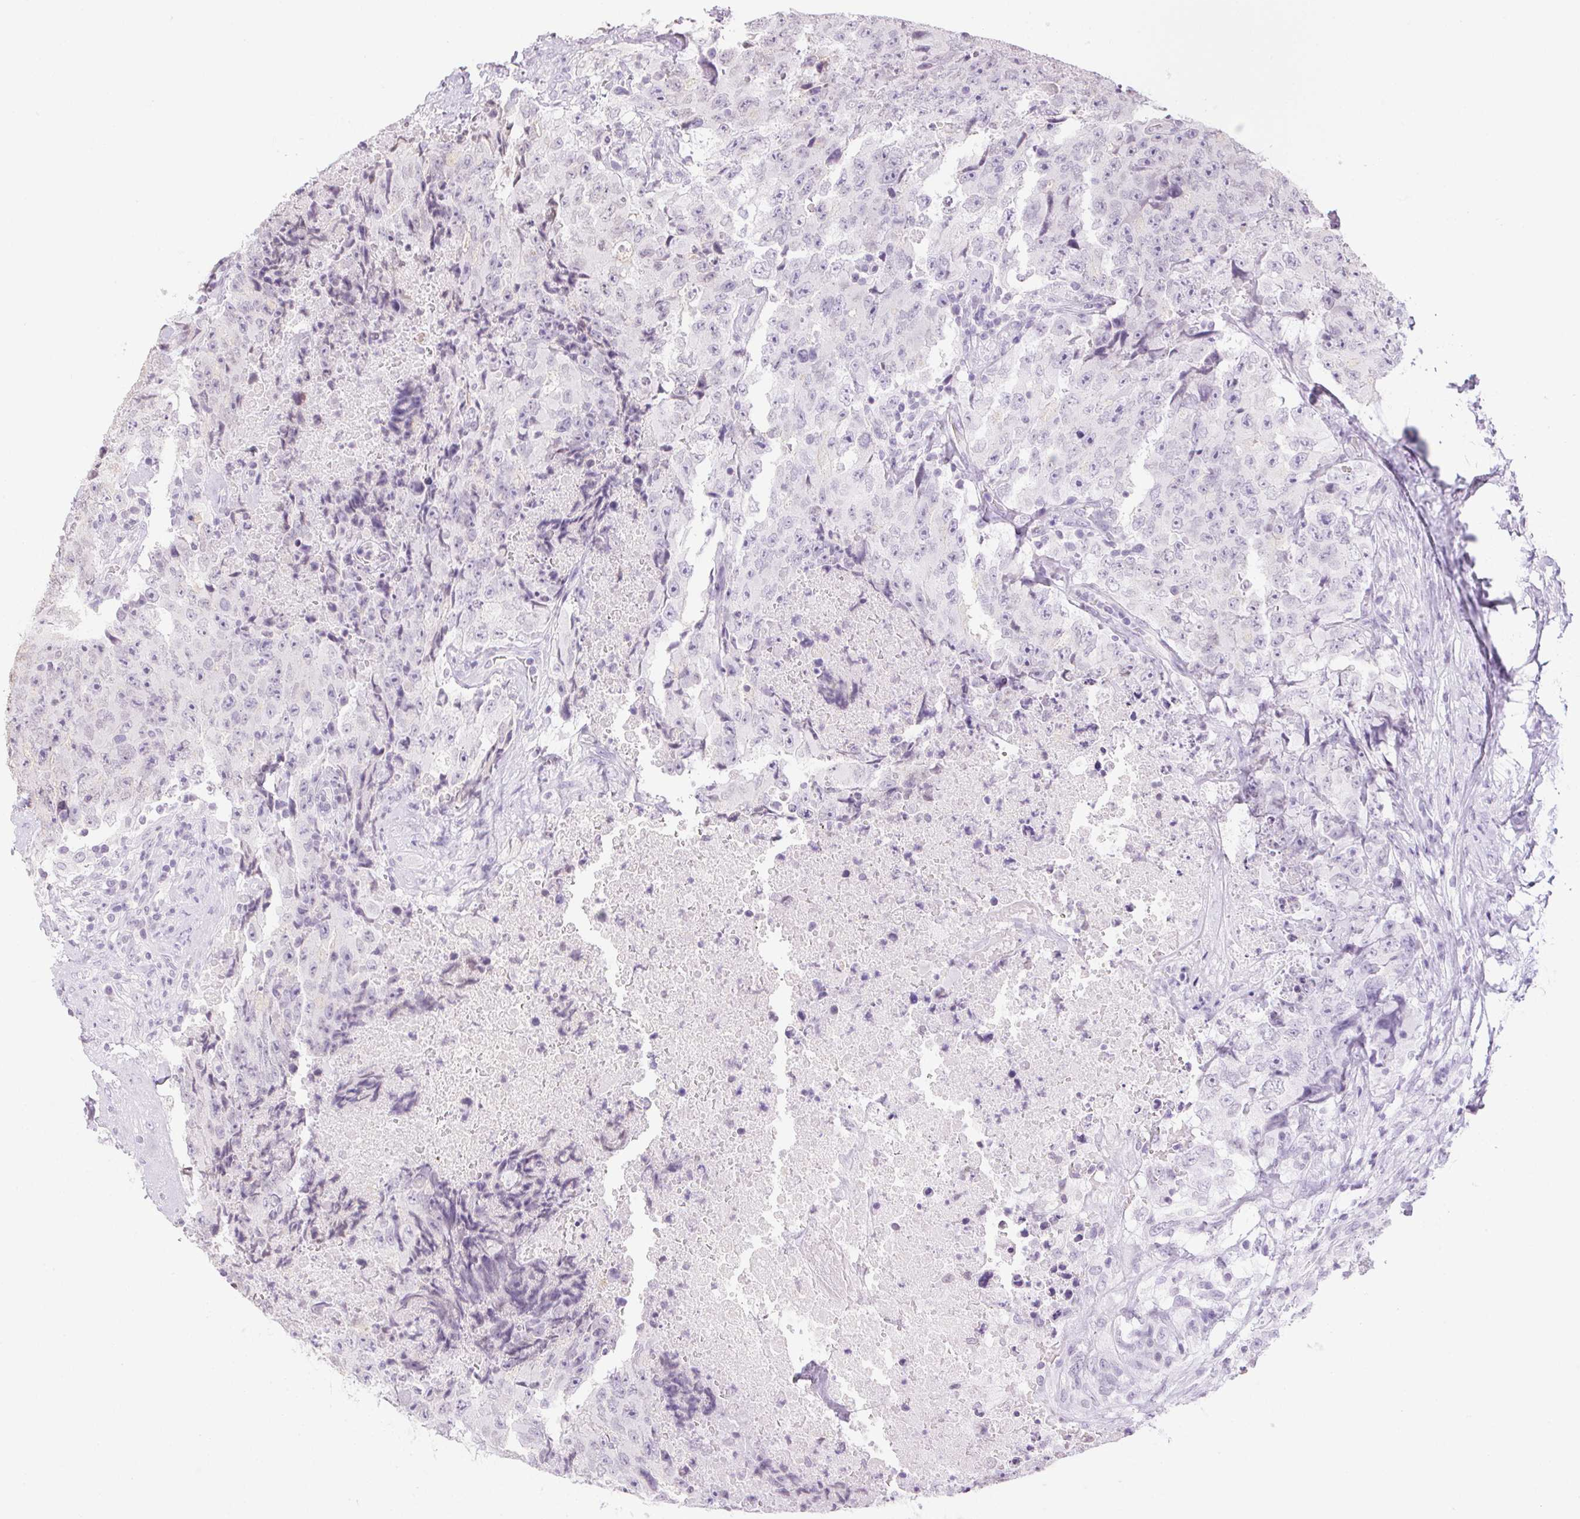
{"staining": {"intensity": "negative", "quantity": "none", "location": "none"}, "tissue": "testis cancer", "cell_type": "Tumor cells", "image_type": "cancer", "snomed": [{"axis": "morphology", "description": "Carcinoma, Embryonal, NOS"}, {"axis": "topography", "description": "Testis"}], "caption": "IHC photomicrograph of human testis cancer stained for a protein (brown), which demonstrates no positivity in tumor cells. (Brightfield microscopy of DAB (3,3'-diaminobenzidine) immunohistochemistry (IHC) at high magnification).", "gene": "PRL", "patient": {"sex": "male", "age": 24}}